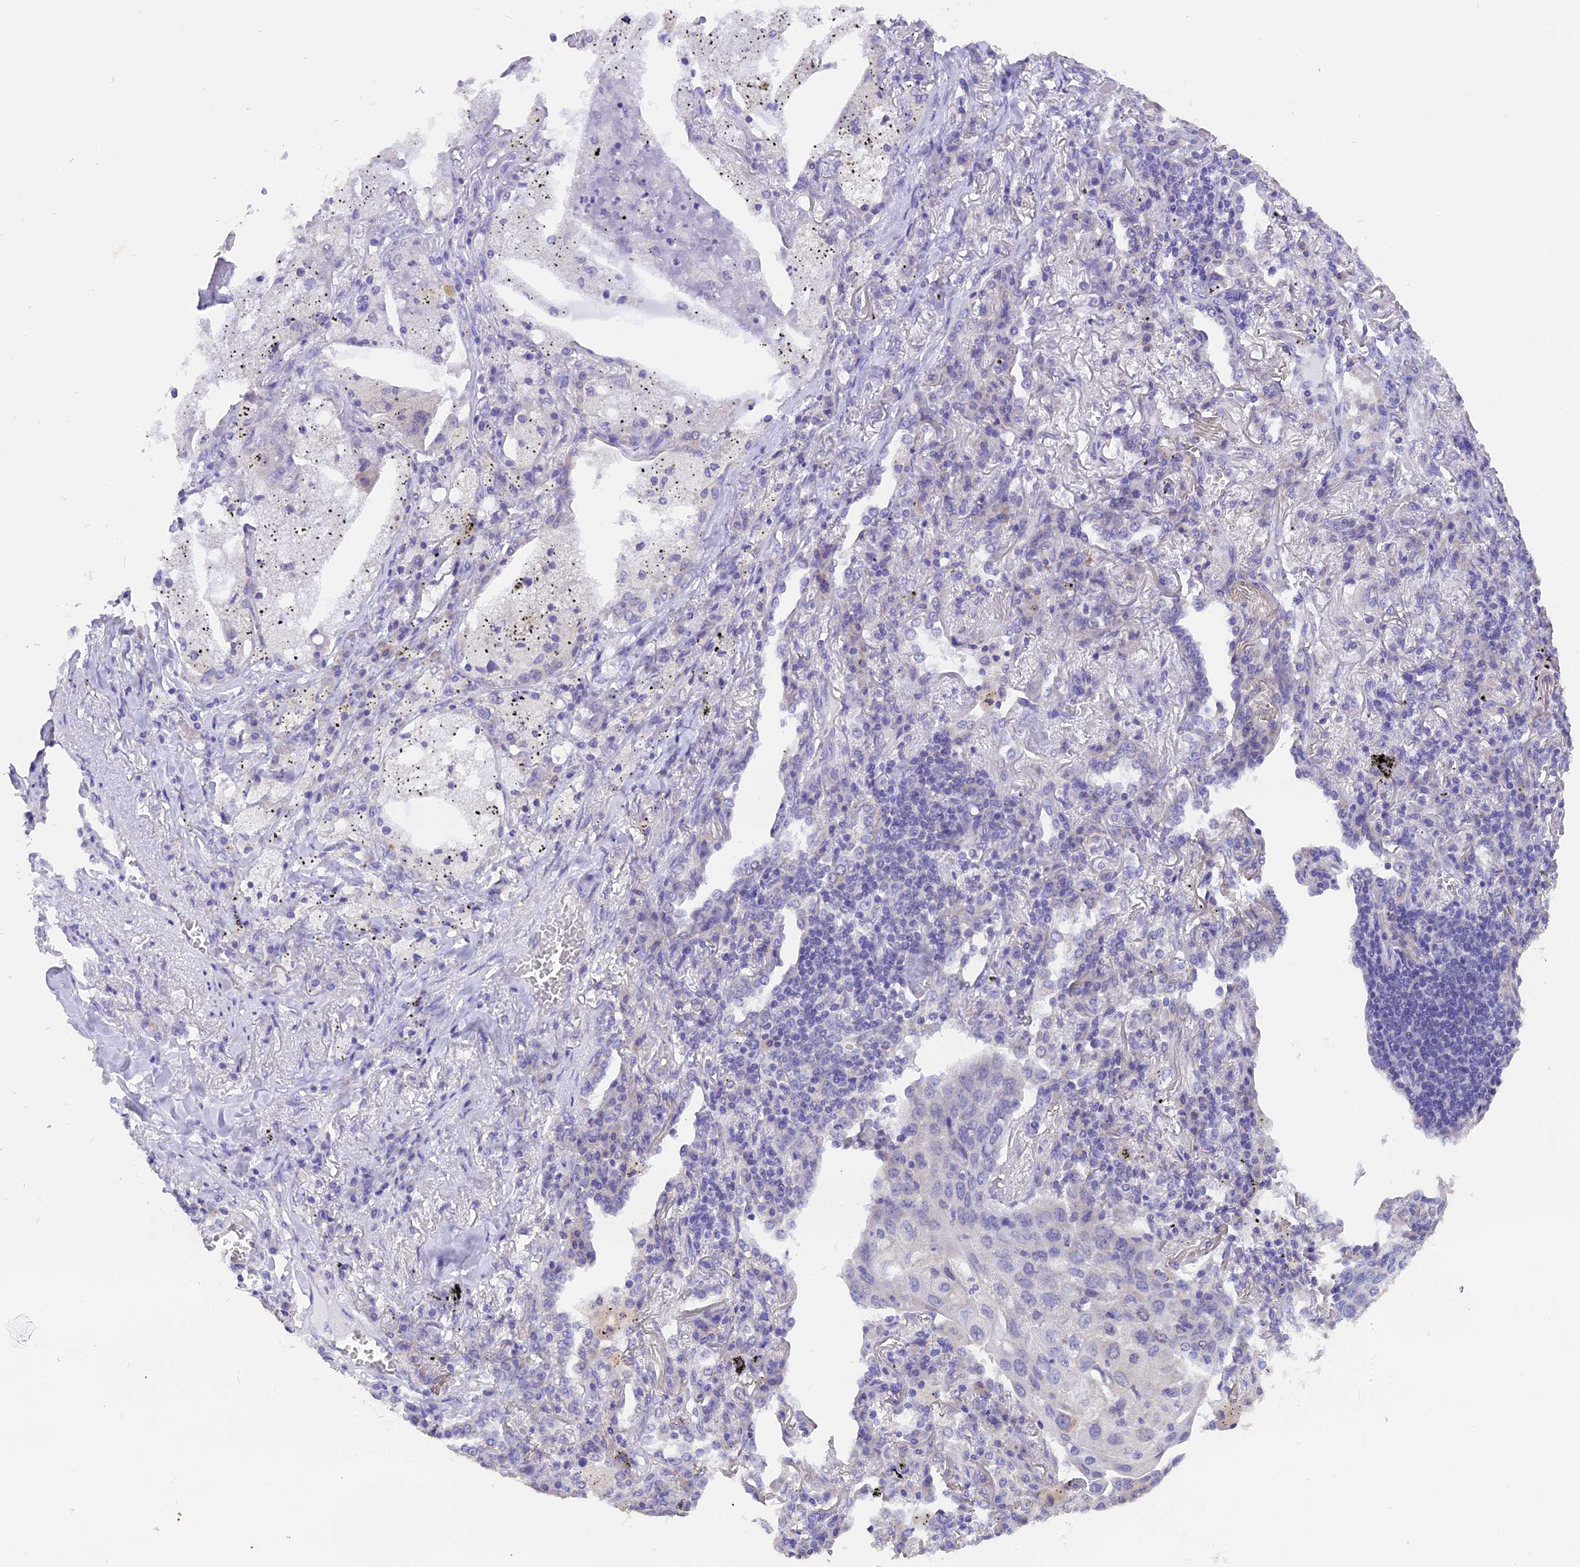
{"staining": {"intensity": "negative", "quantity": "none", "location": "none"}, "tissue": "lung cancer", "cell_type": "Tumor cells", "image_type": "cancer", "snomed": [{"axis": "morphology", "description": "Squamous cell carcinoma, NOS"}, {"axis": "topography", "description": "Lung"}], "caption": "Tumor cells show no significant protein expression in lung cancer (squamous cell carcinoma). Brightfield microscopy of immunohistochemistry stained with DAB (brown) and hematoxylin (blue), captured at high magnification.", "gene": "TRIM3", "patient": {"sex": "female", "age": 63}}